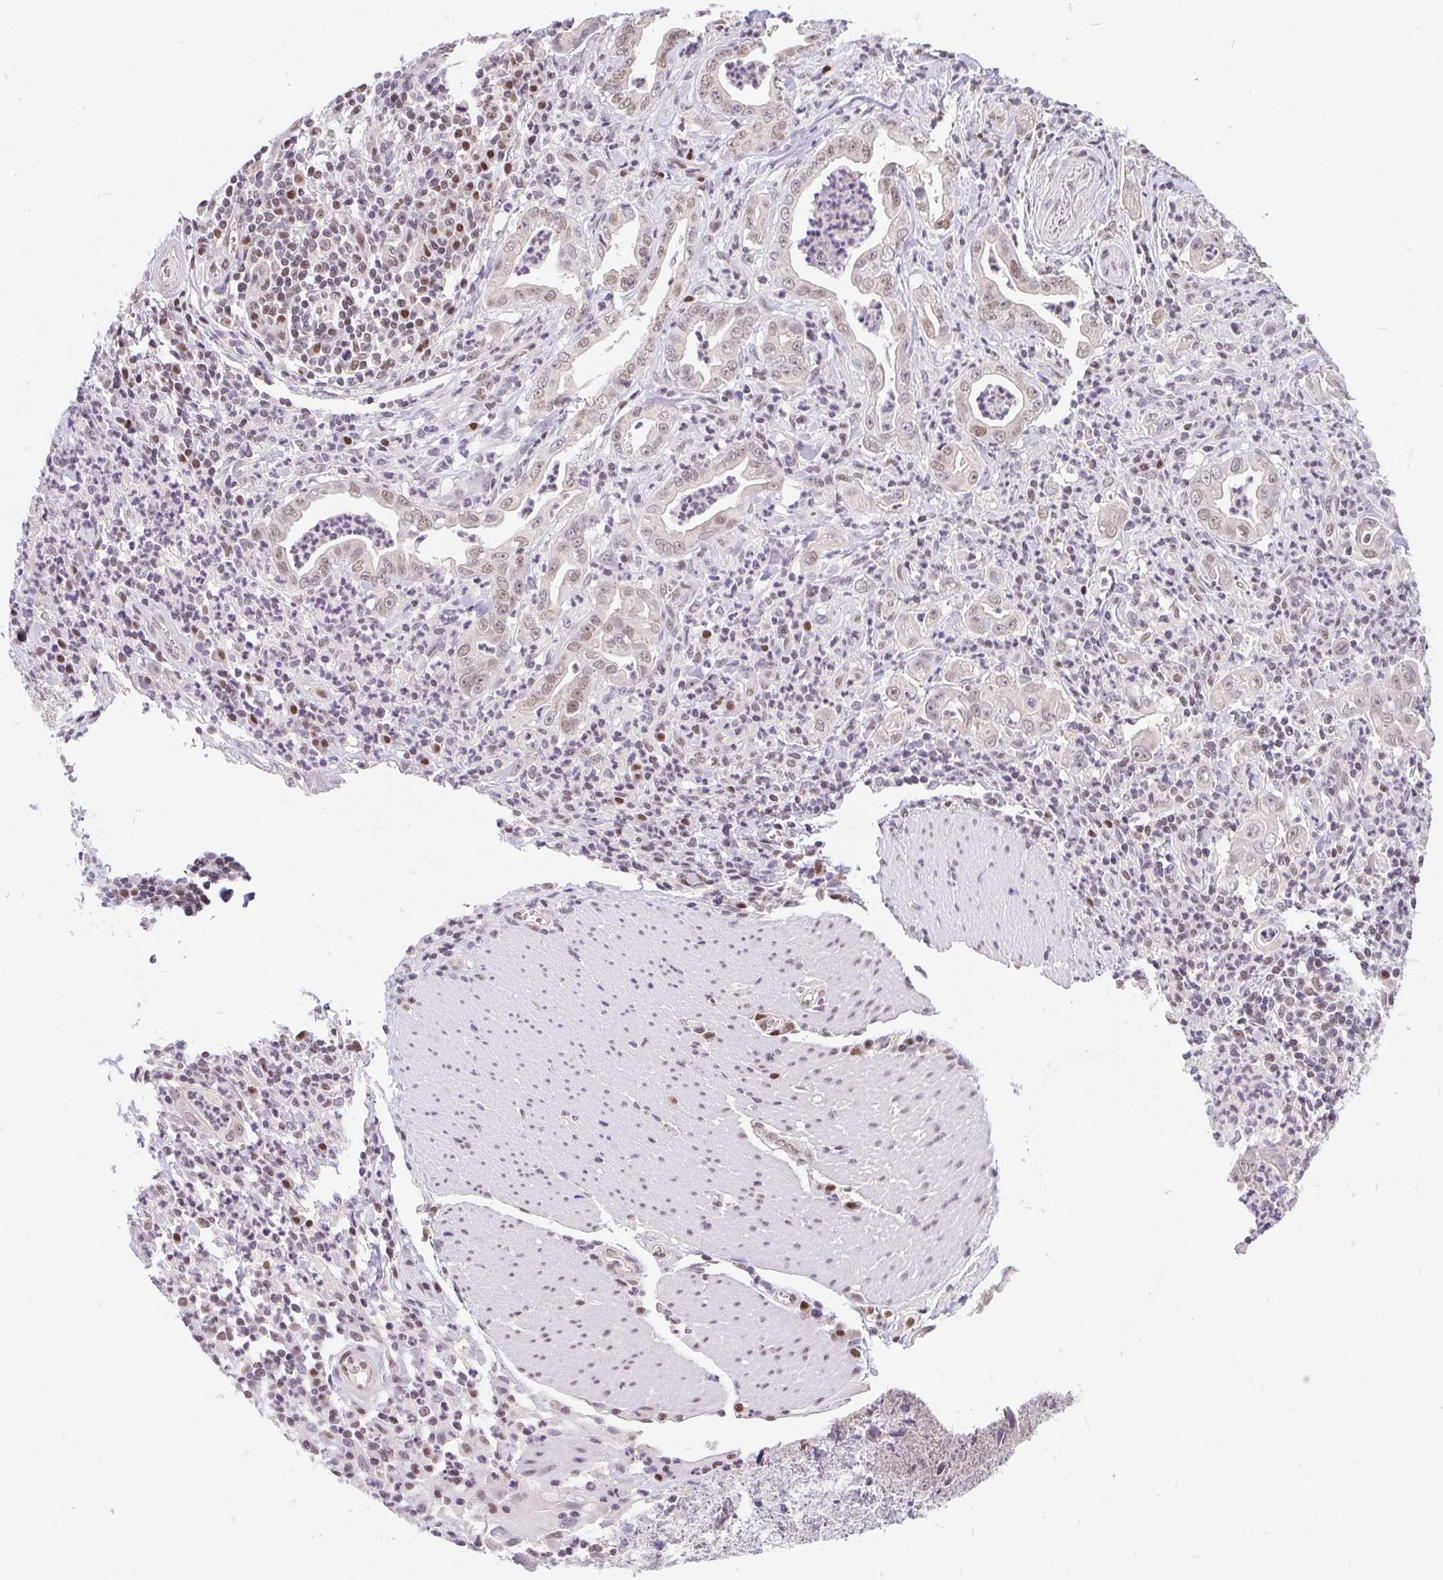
{"staining": {"intensity": "weak", "quantity": "<25%", "location": "nuclear"}, "tissue": "stomach cancer", "cell_type": "Tumor cells", "image_type": "cancer", "snomed": [{"axis": "morphology", "description": "Adenocarcinoma, NOS"}, {"axis": "topography", "description": "Stomach, upper"}], "caption": "This is a image of IHC staining of adenocarcinoma (stomach), which shows no expression in tumor cells.", "gene": "POU2F1", "patient": {"sex": "female", "age": 79}}